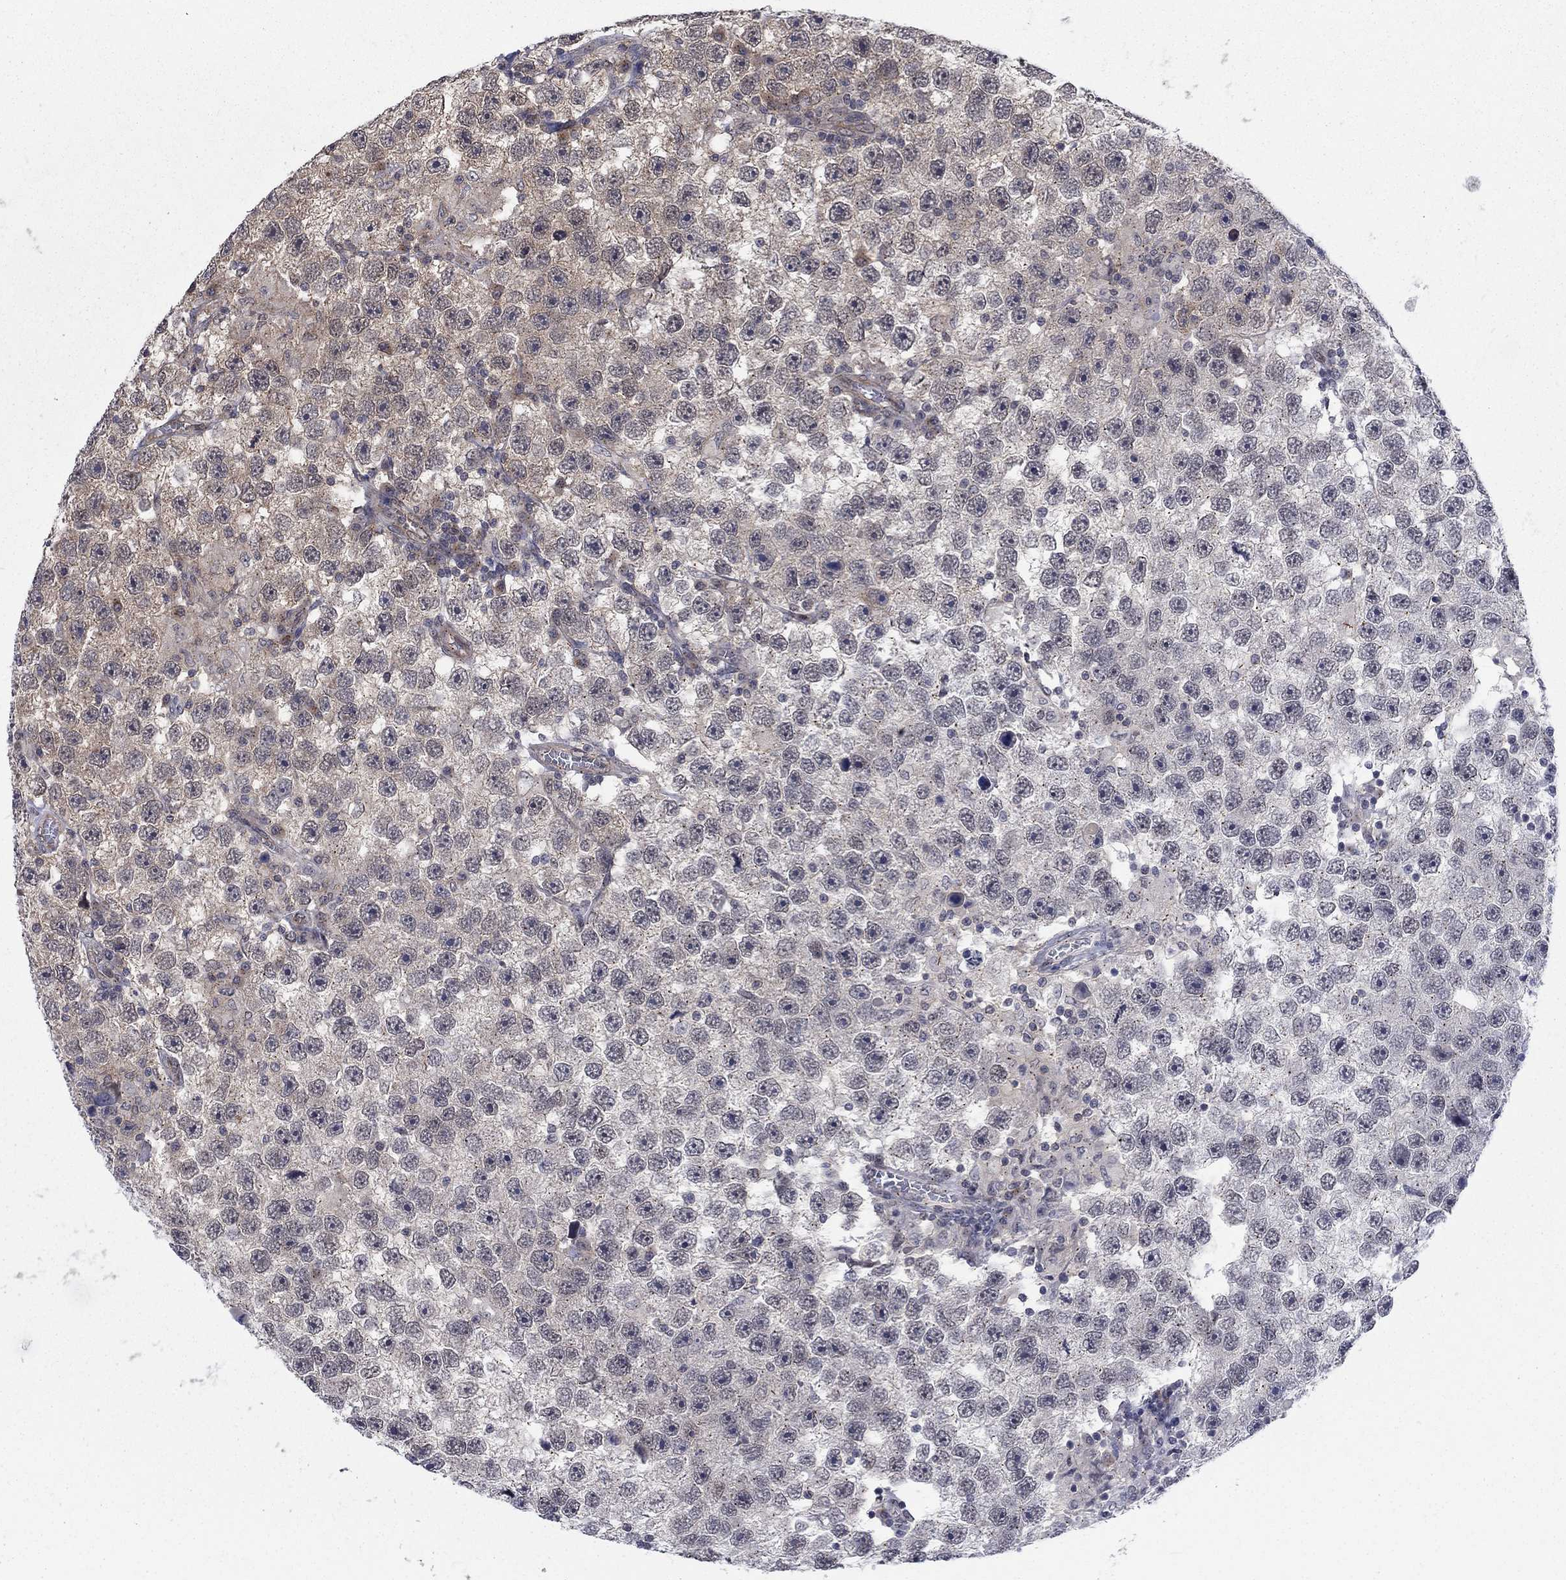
{"staining": {"intensity": "moderate", "quantity": "<25%", "location": "cytoplasmic/membranous"}, "tissue": "testis cancer", "cell_type": "Tumor cells", "image_type": "cancer", "snomed": [{"axis": "morphology", "description": "Seminoma, NOS"}, {"axis": "topography", "description": "Testis"}], "caption": "Immunohistochemical staining of testis cancer shows low levels of moderate cytoplasmic/membranous expression in approximately <25% of tumor cells. The protein of interest is stained brown, and the nuclei are stained in blue (DAB (3,3'-diaminobenzidine) IHC with brightfield microscopy, high magnification).", "gene": "SH3RF1", "patient": {"sex": "male", "age": 26}}